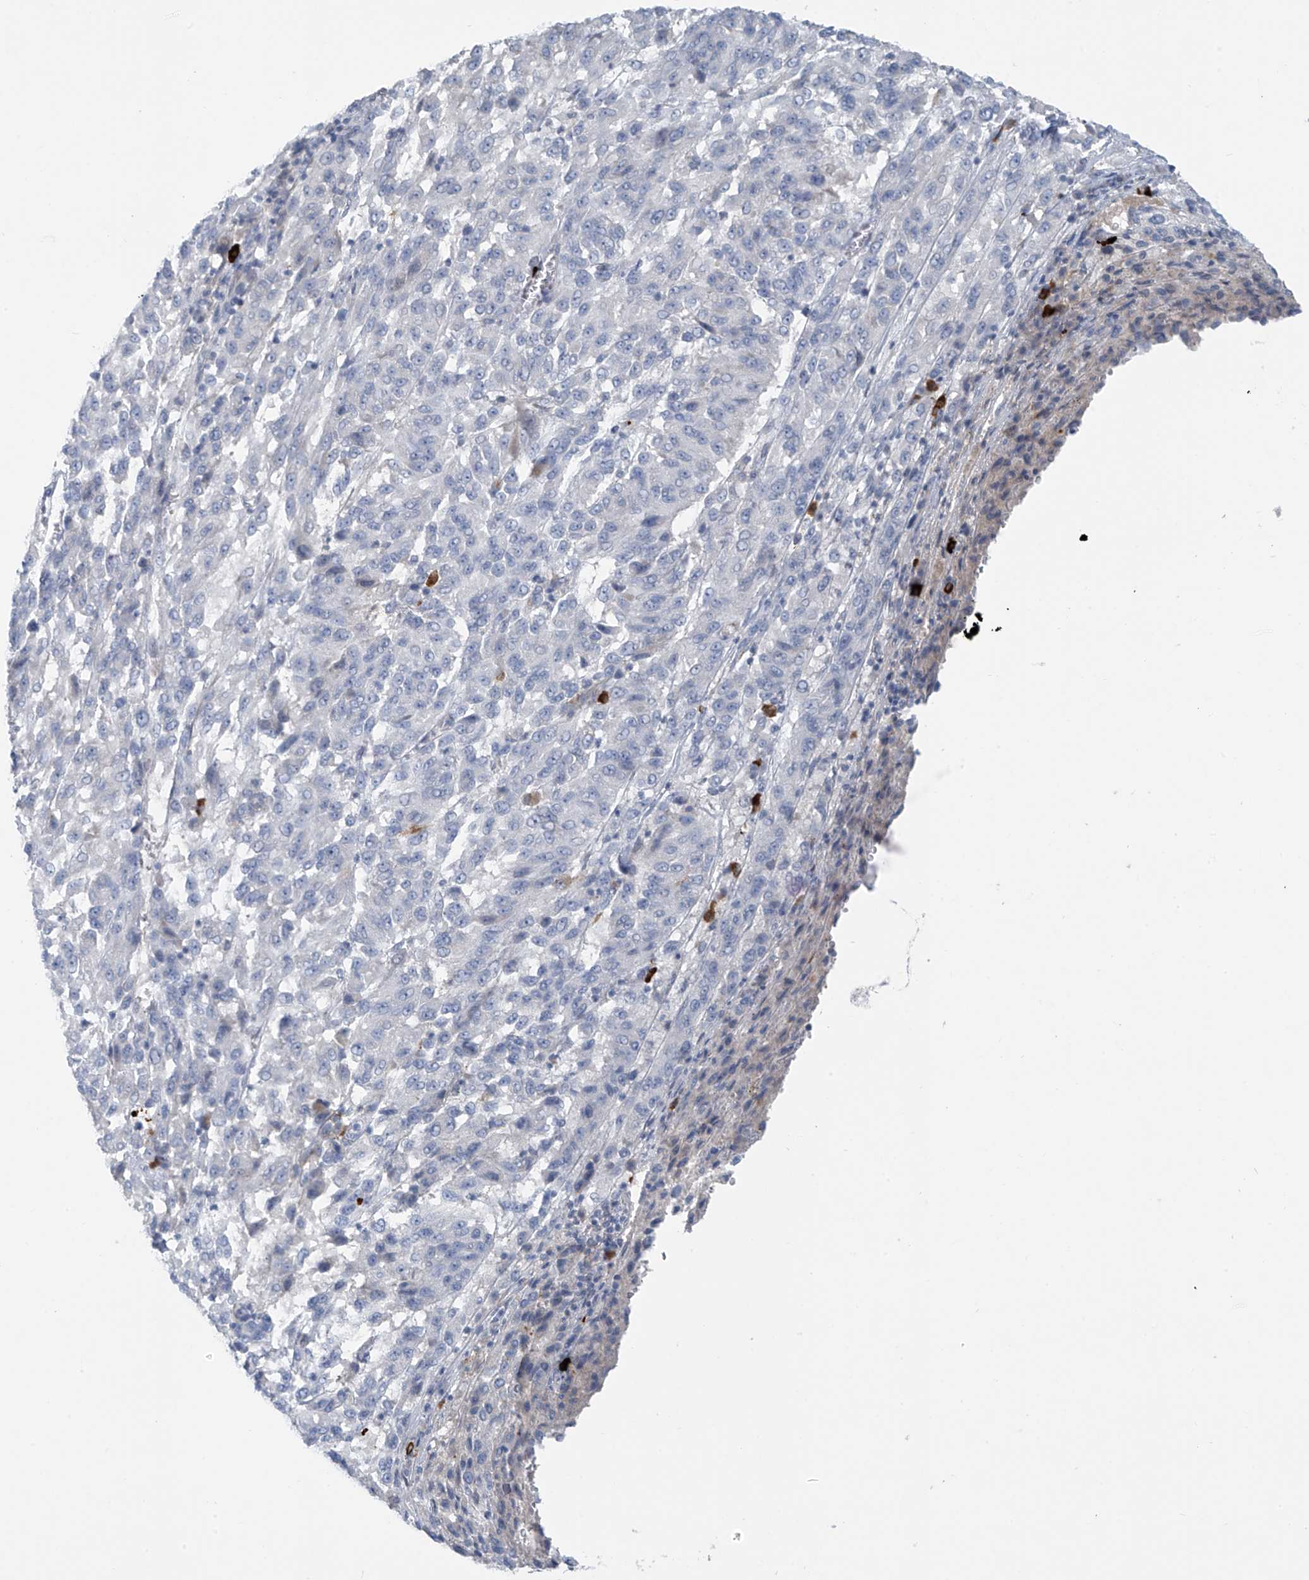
{"staining": {"intensity": "negative", "quantity": "none", "location": "none"}, "tissue": "melanoma", "cell_type": "Tumor cells", "image_type": "cancer", "snomed": [{"axis": "morphology", "description": "Malignant melanoma, Metastatic site"}, {"axis": "topography", "description": "Lung"}], "caption": "Immunohistochemical staining of human malignant melanoma (metastatic site) displays no significant expression in tumor cells.", "gene": "ZNF793", "patient": {"sex": "male", "age": 64}}